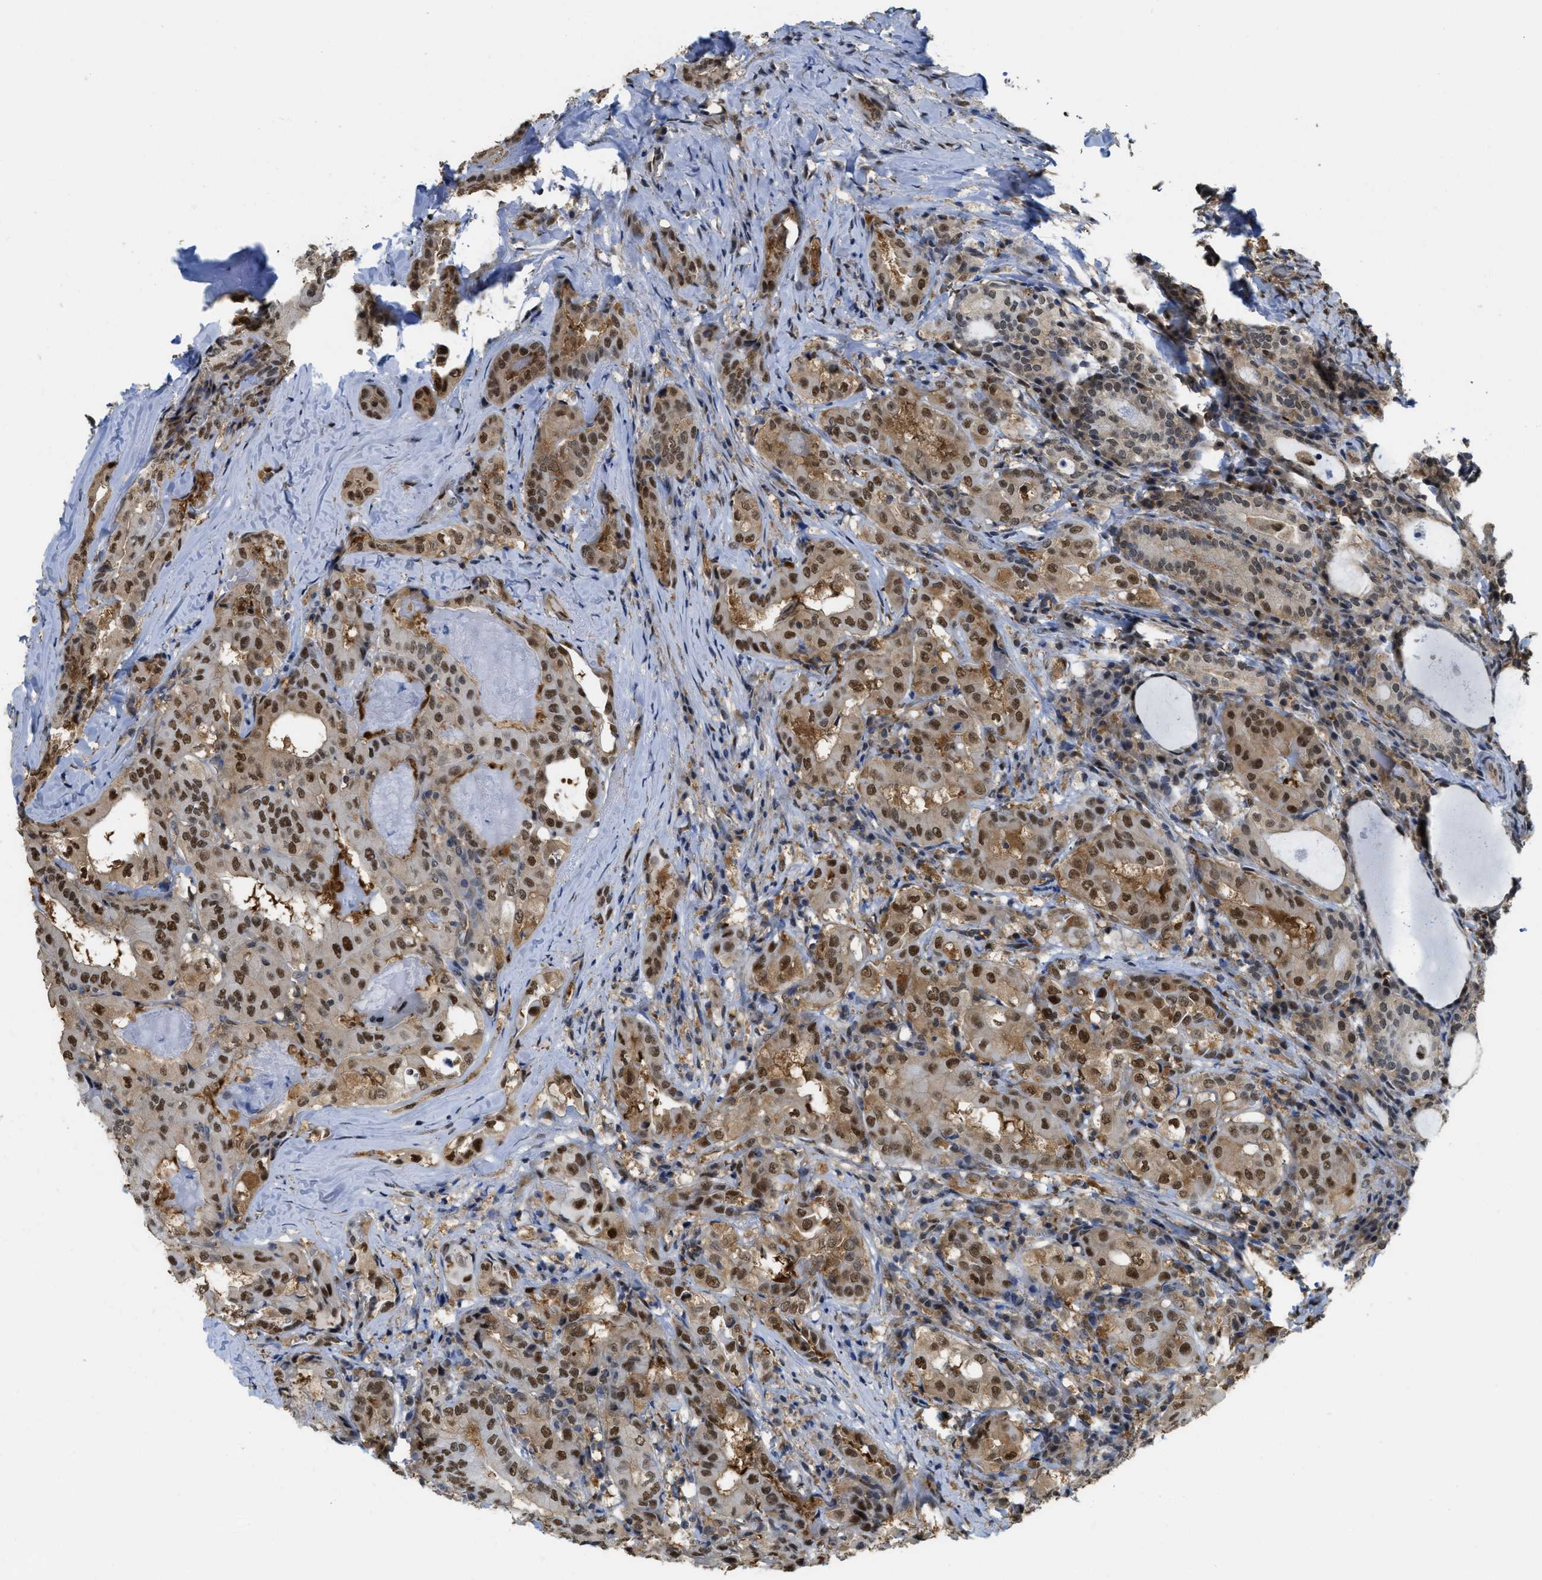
{"staining": {"intensity": "strong", "quantity": ">75%", "location": "nuclear"}, "tissue": "thyroid cancer", "cell_type": "Tumor cells", "image_type": "cancer", "snomed": [{"axis": "morphology", "description": "Papillary adenocarcinoma, NOS"}, {"axis": "topography", "description": "Thyroid gland"}], "caption": "The photomicrograph shows staining of thyroid papillary adenocarcinoma, revealing strong nuclear protein positivity (brown color) within tumor cells. The protein is shown in brown color, while the nuclei are stained blue.", "gene": "PSMC5", "patient": {"sex": "female", "age": 42}}